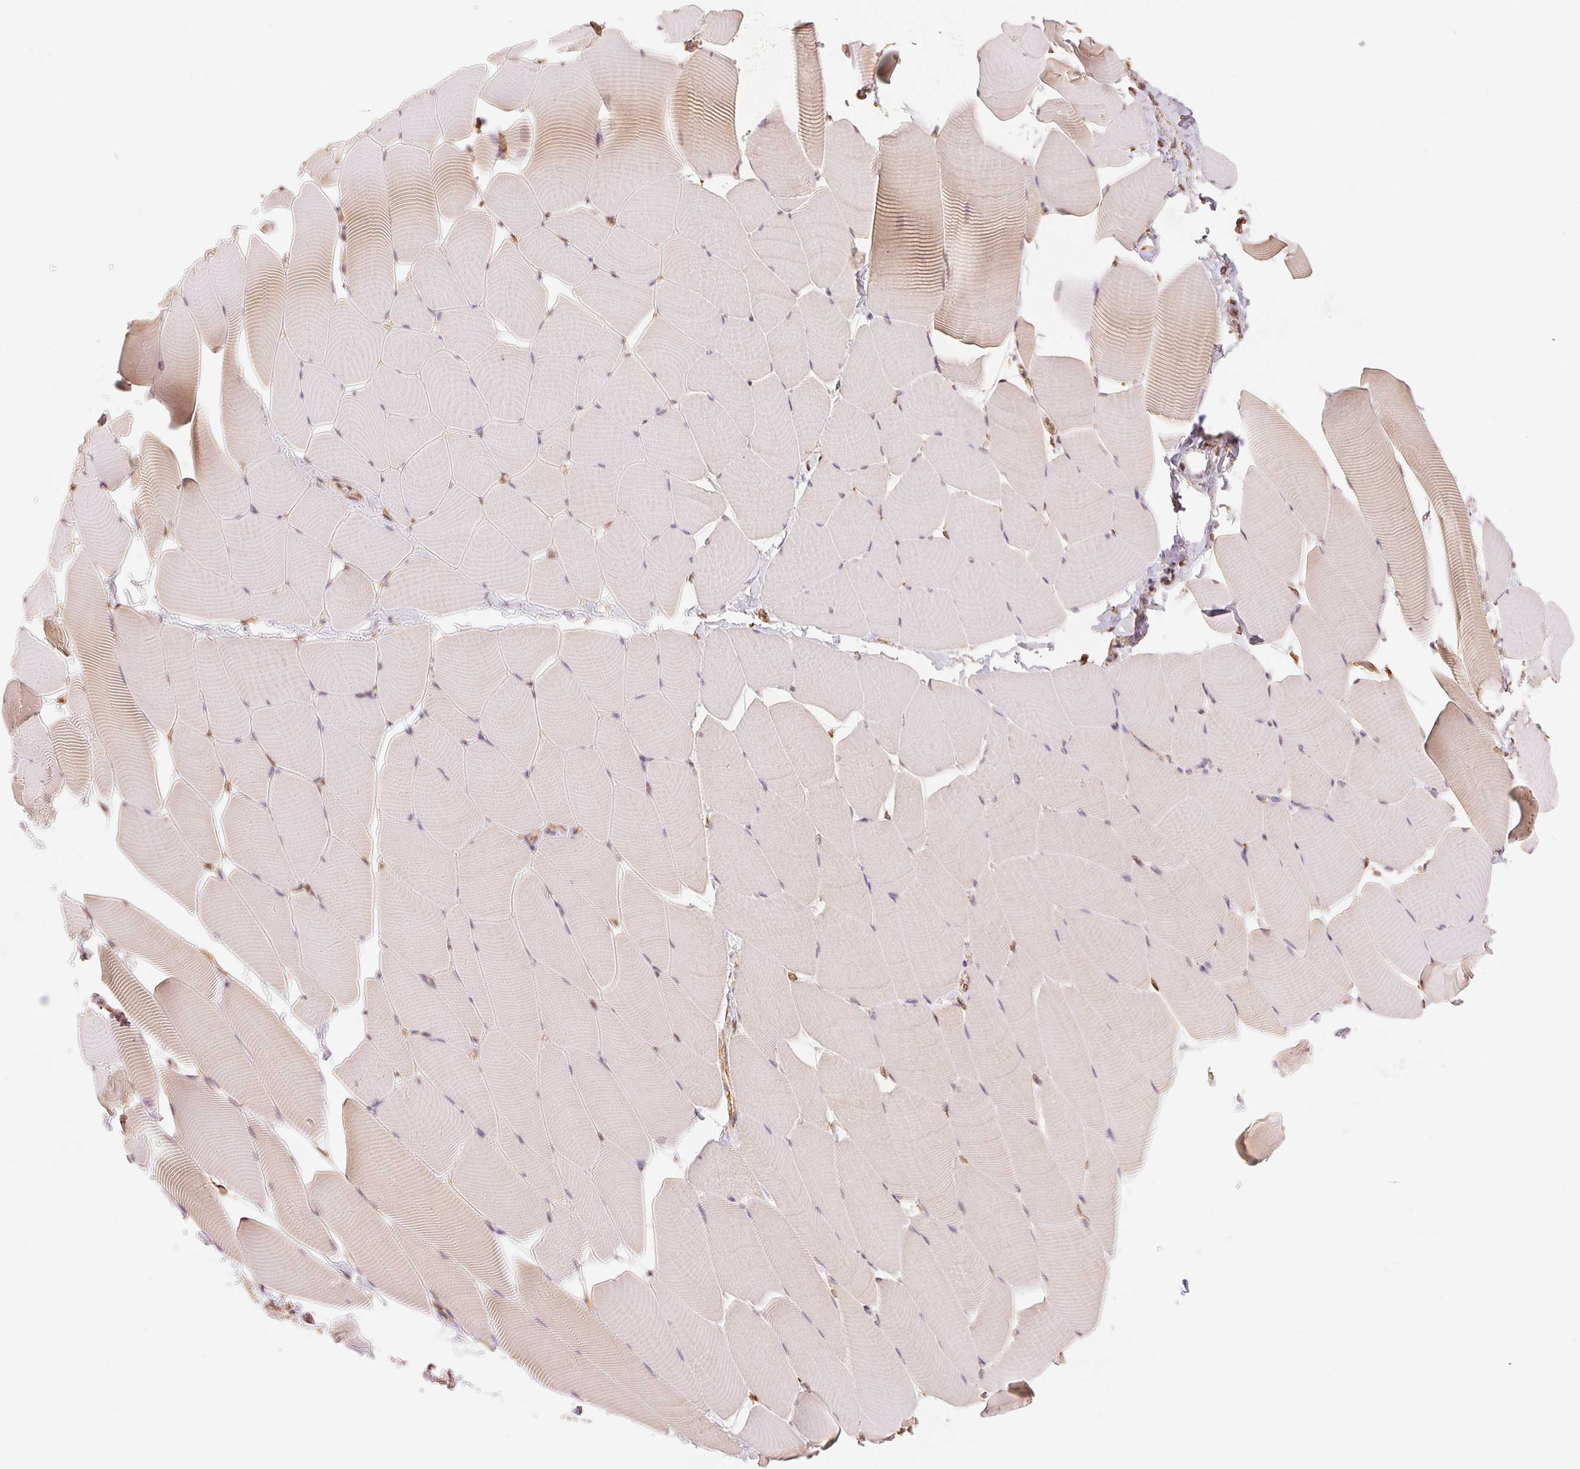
{"staining": {"intensity": "weak", "quantity": "<25%", "location": "cytoplasmic/membranous"}, "tissue": "skeletal muscle", "cell_type": "Myocytes", "image_type": "normal", "snomed": [{"axis": "morphology", "description": "Normal tissue, NOS"}, {"axis": "topography", "description": "Skeletal muscle"}], "caption": "The immunohistochemistry (IHC) histopathology image has no significant expression in myocytes of skeletal muscle. (DAB IHC visualized using brightfield microscopy, high magnification).", "gene": "RCN3", "patient": {"sex": "male", "age": 25}}